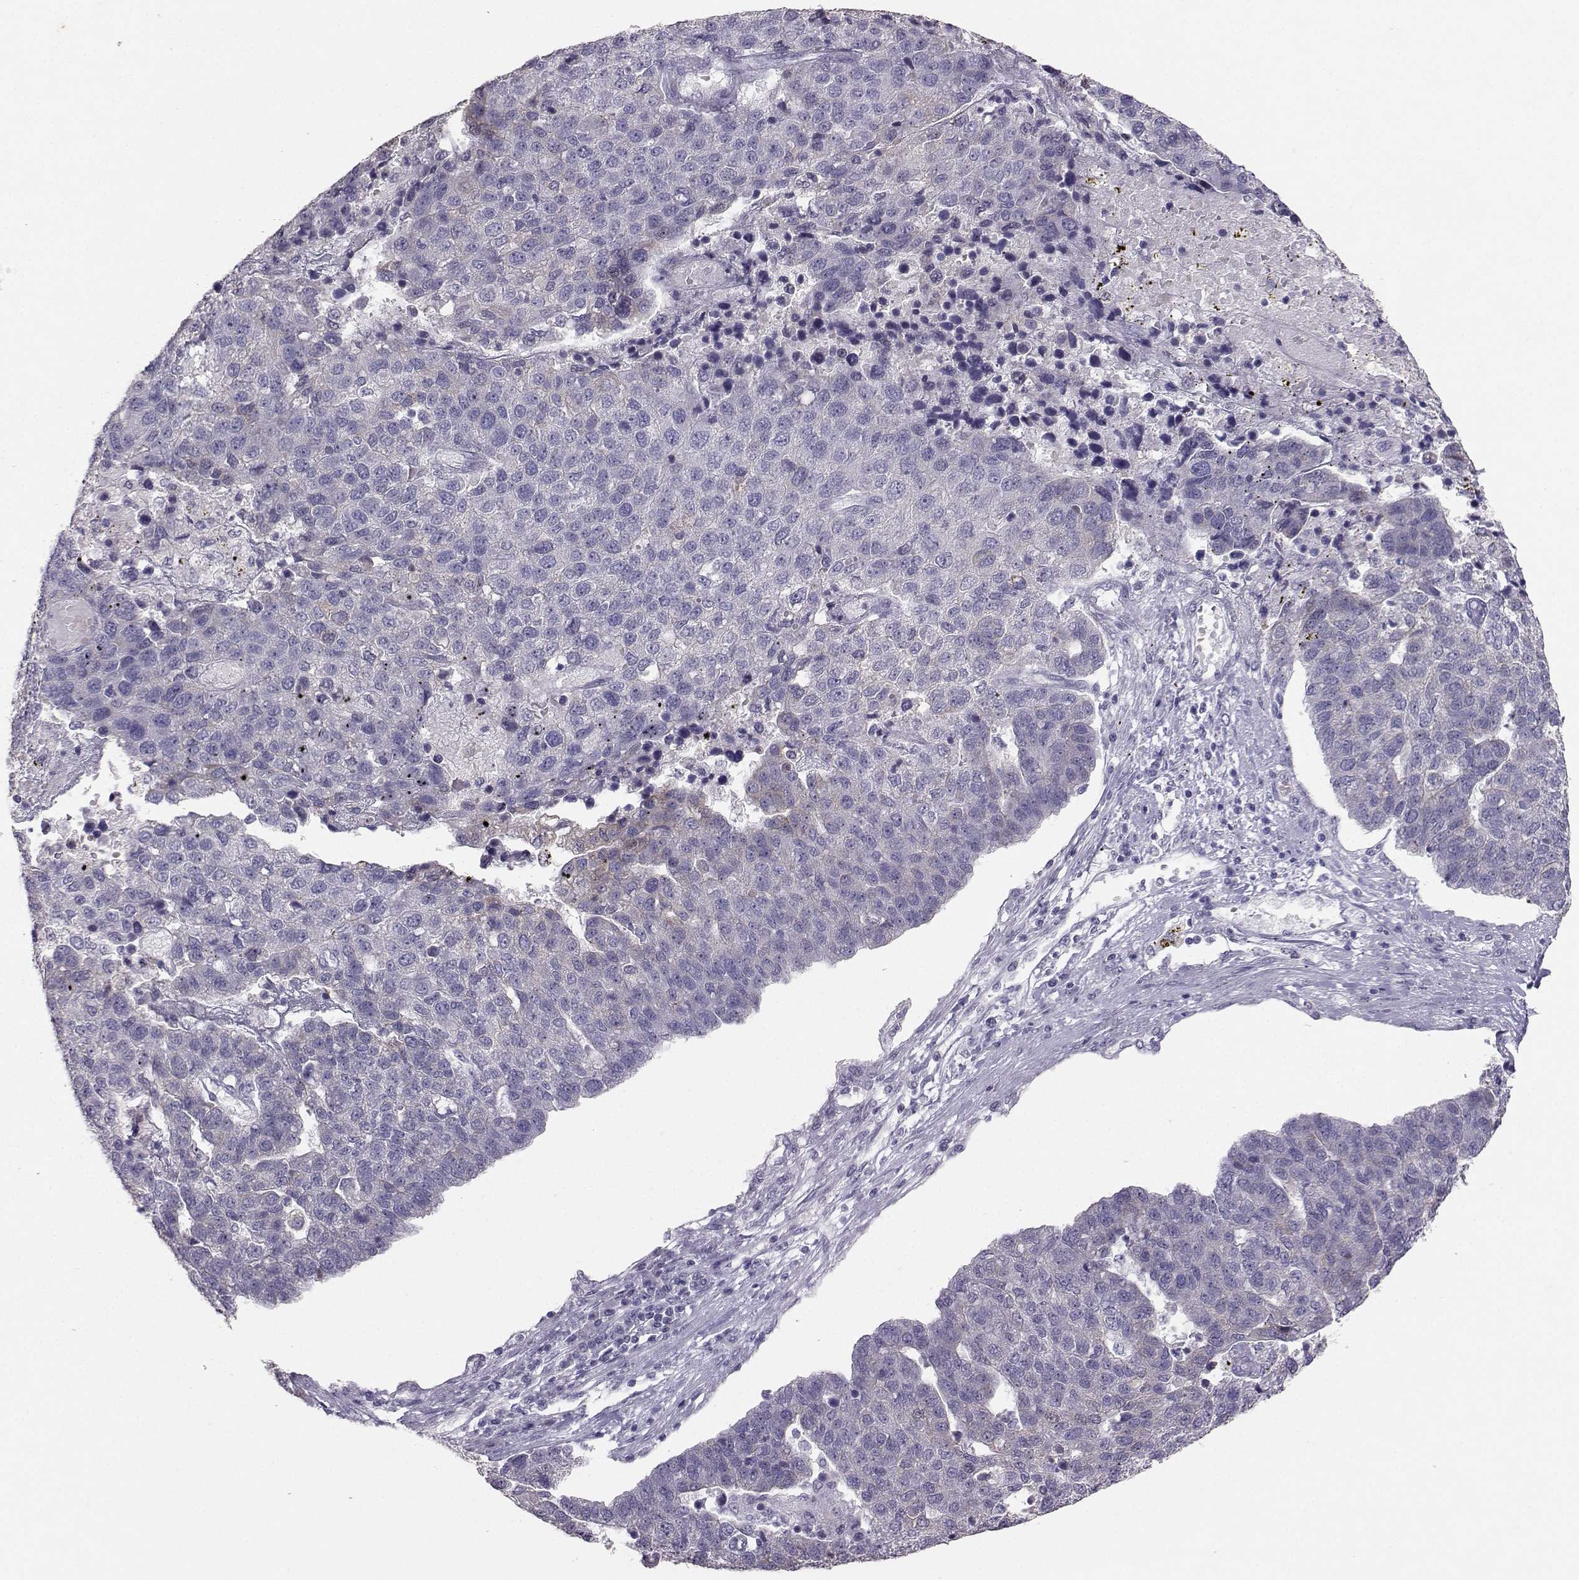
{"staining": {"intensity": "weak", "quantity": "<25%", "location": "cytoplasmic/membranous"}, "tissue": "pancreatic cancer", "cell_type": "Tumor cells", "image_type": "cancer", "snomed": [{"axis": "morphology", "description": "Adenocarcinoma, NOS"}, {"axis": "topography", "description": "Pancreas"}], "caption": "Pancreatic adenocarcinoma was stained to show a protein in brown. There is no significant expression in tumor cells. Brightfield microscopy of IHC stained with DAB (3,3'-diaminobenzidine) (brown) and hematoxylin (blue), captured at high magnification.", "gene": "PKP2", "patient": {"sex": "female", "age": 61}}